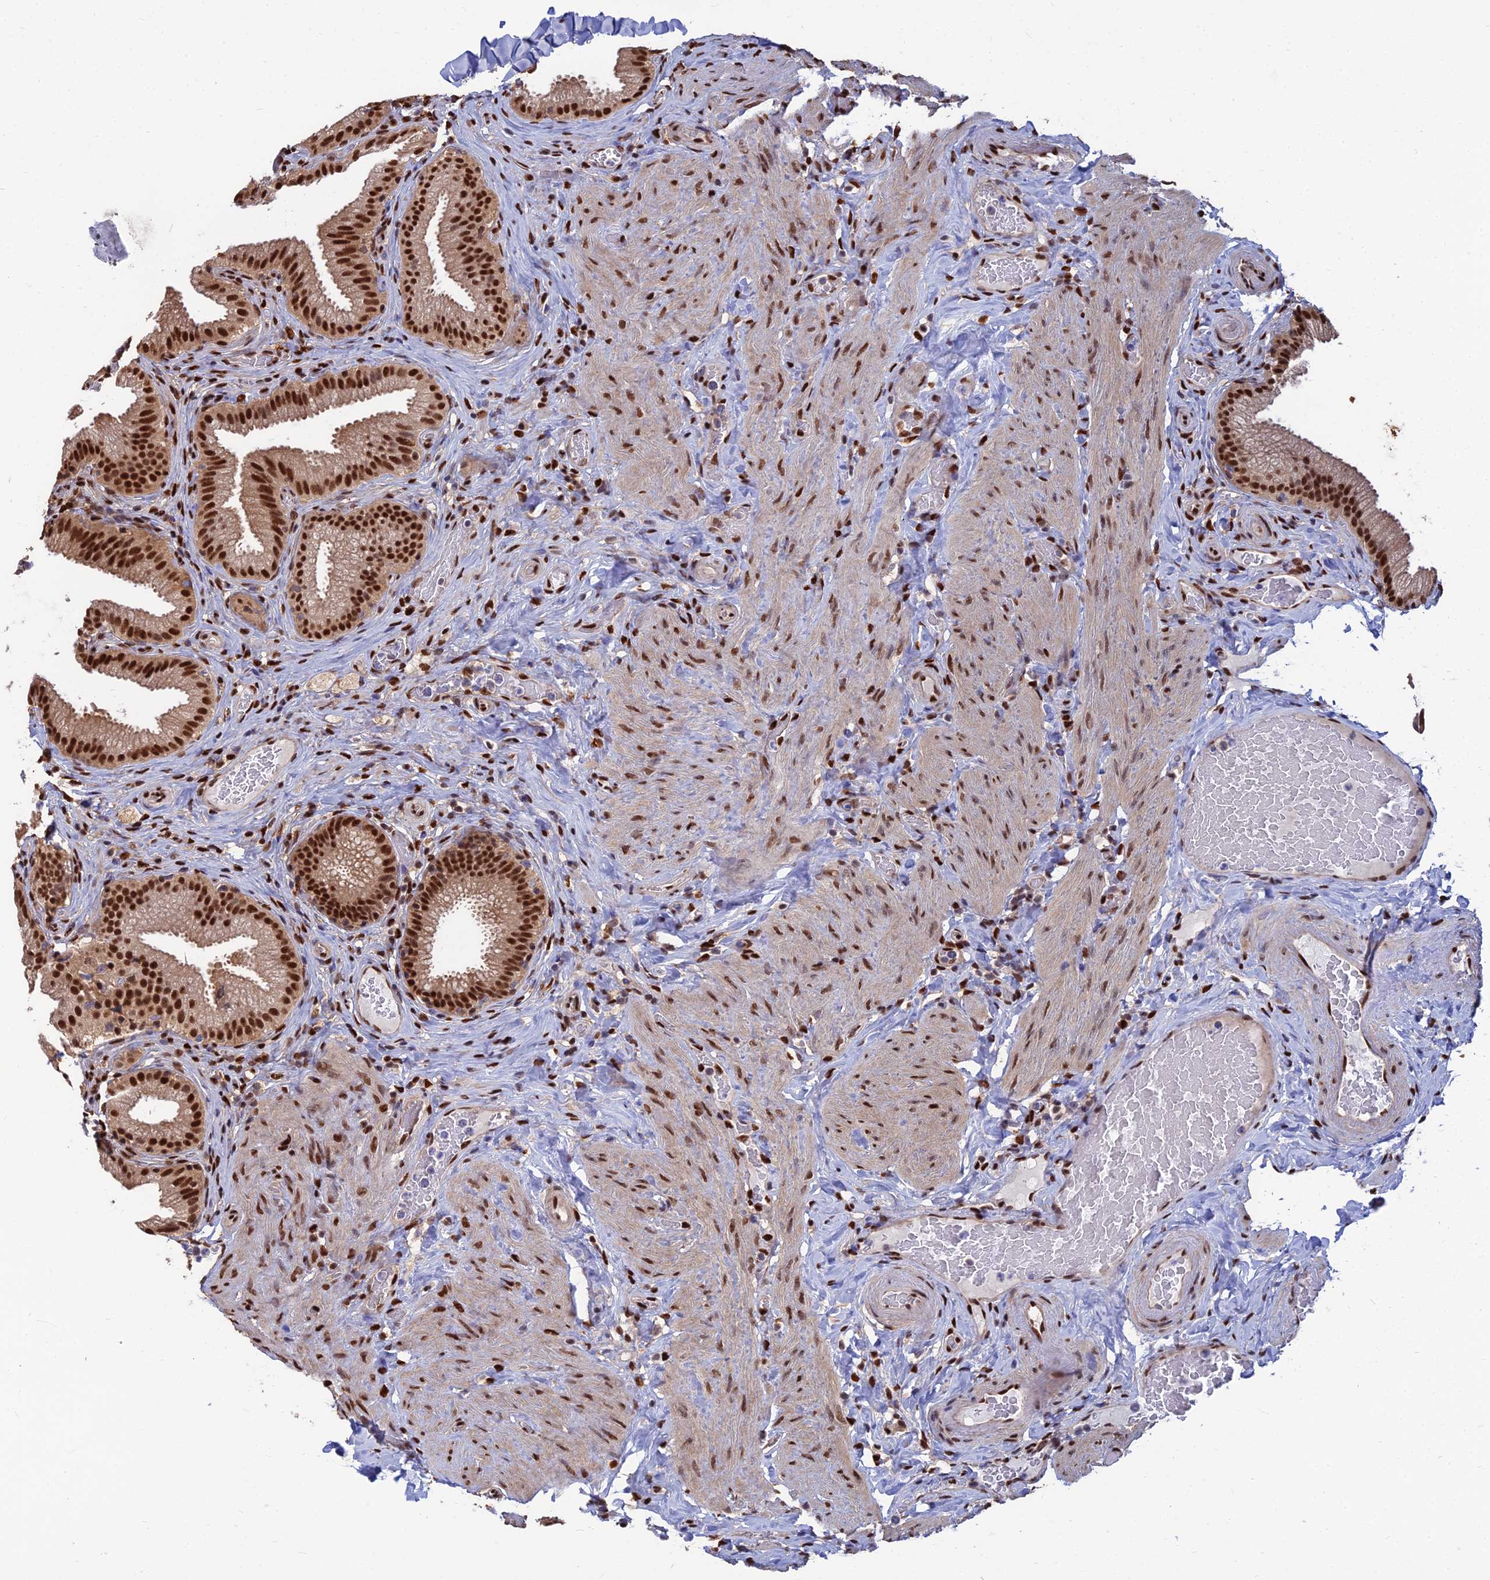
{"staining": {"intensity": "strong", "quantity": ">75%", "location": "nuclear"}, "tissue": "gallbladder", "cell_type": "Glandular cells", "image_type": "normal", "snomed": [{"axis": "morphology", "description": "Normal tissue, NOS"}, {"axis": "topography", "description": "Gallbladder"}], "caption": "The micrograph displays a brown stain indicating the presence of a protein in the nuclear of glandular cells in gallbladder.", "gene": "DNPEP", "patient": {"sex": "male", "age": 54}}